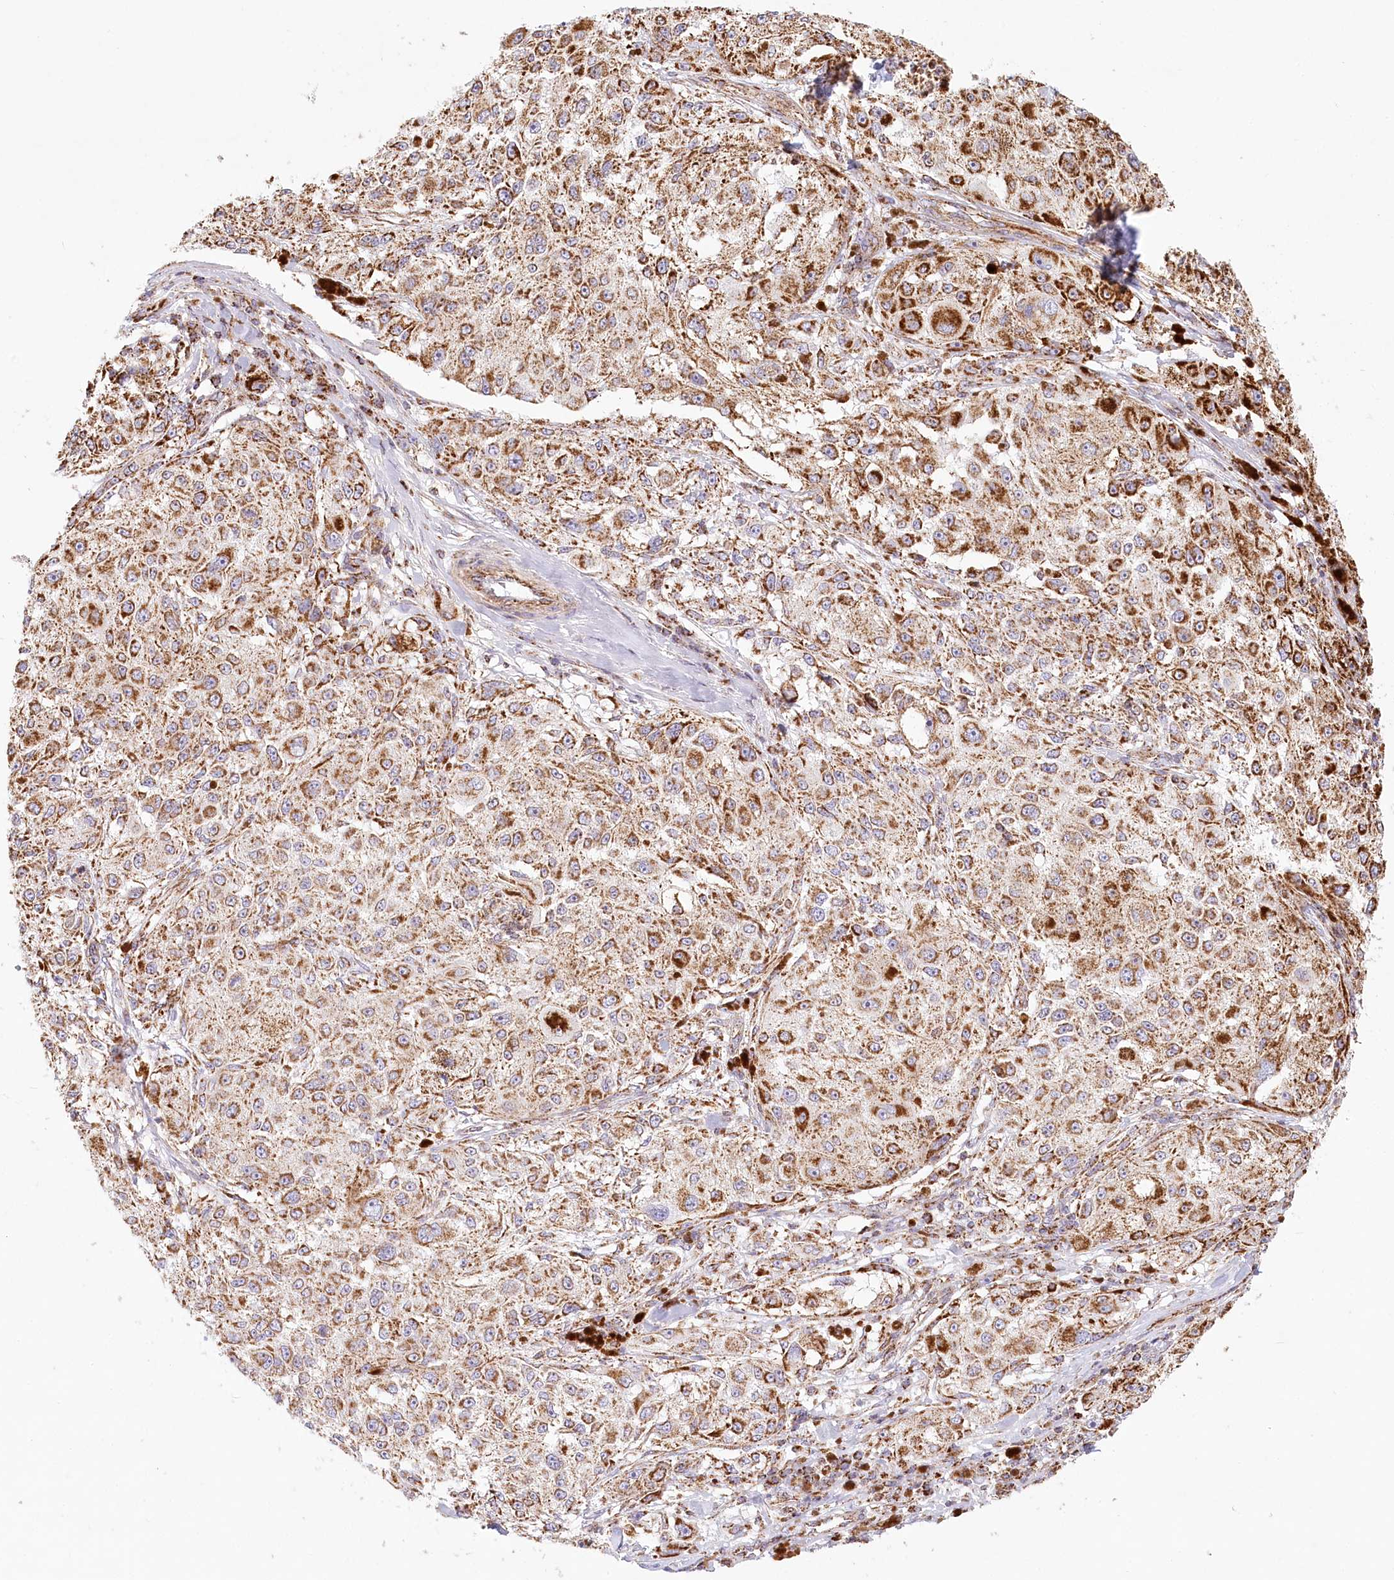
{"staining": {"intensity": "strong", "quantity": ">75%", "location": "cytoplasmic/membranous"}, "tissue": "melanoma", "cell_type": "Tumor cells", "image_type": "cancer", "snomed": [{"axis": "morphology", "description": "Necrosis, NOS"}, {"axis": "morphology", "description": "Malignant melanoma, NOS"}, {"axis": "topography", "description": "Skin"}], "caption": "Melanoma stained for a protein (brown) exhibits strong cytoplasmic/membranous positive expression in about >75% of tumor cells.", "gene": "UMPS", "patient": {"sex": "female", "age": 87}}